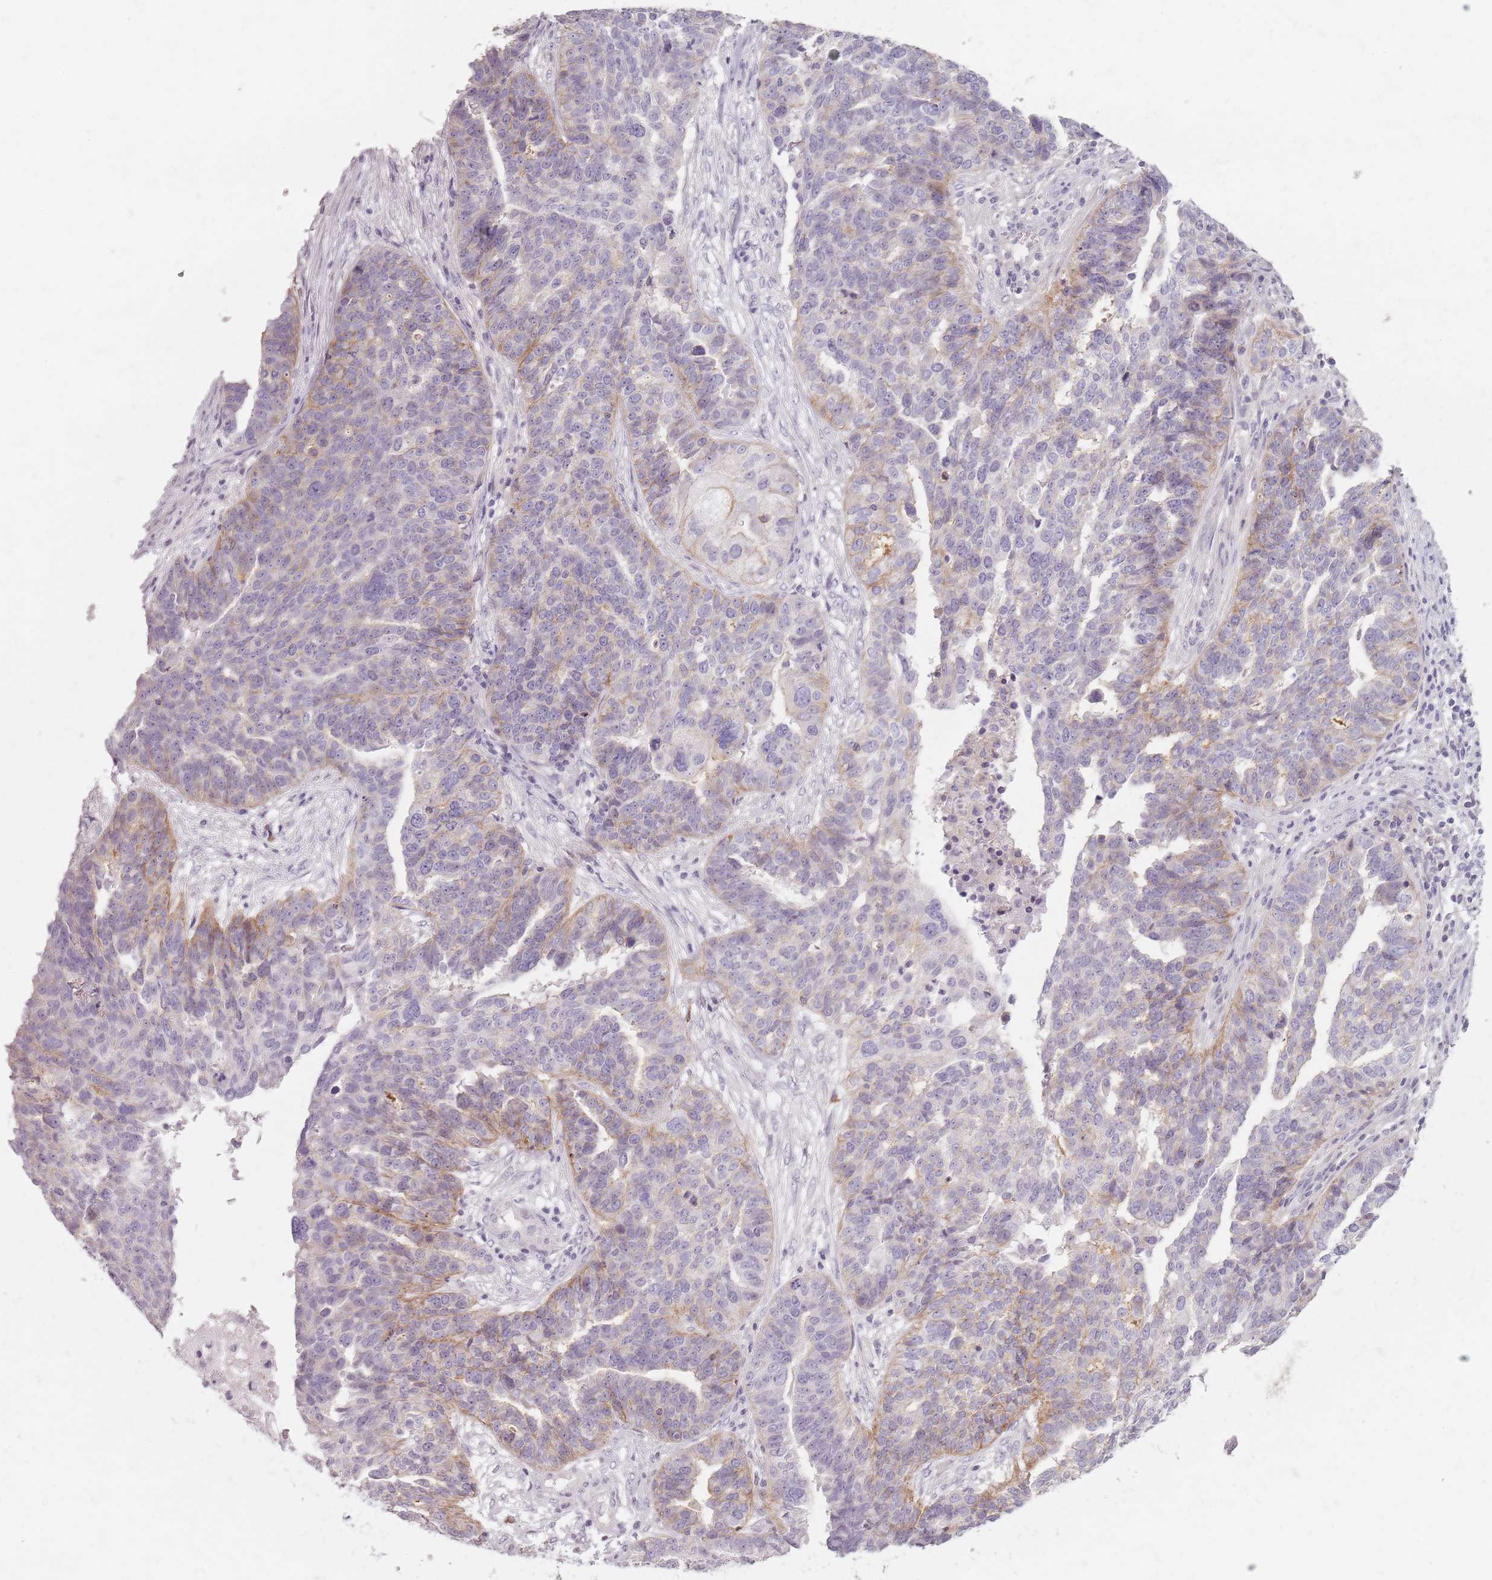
{"staining": {"intensity": "moderate", "quantity": "<25%", "location": "cytoplasmic/membranous"}, "tissue": "ovarian cancer", "cell_type": "Tumor cells", "image_type": "cancer", "snomed": [{"axis": "morphology", "description": "Cystadenocarcinoma, serous, NOS"}, {"axis": "topography", "description": "Ovary"}], "caption": "Serous cystadenocarcinoma (ovarian) stained with a brown dye exhibits moderate cytoplasmic/membranous positive positivity in about <25% of tumor cells.", "gene": "SYNGR3", "patient": {"sex": "female", "age": 59}}